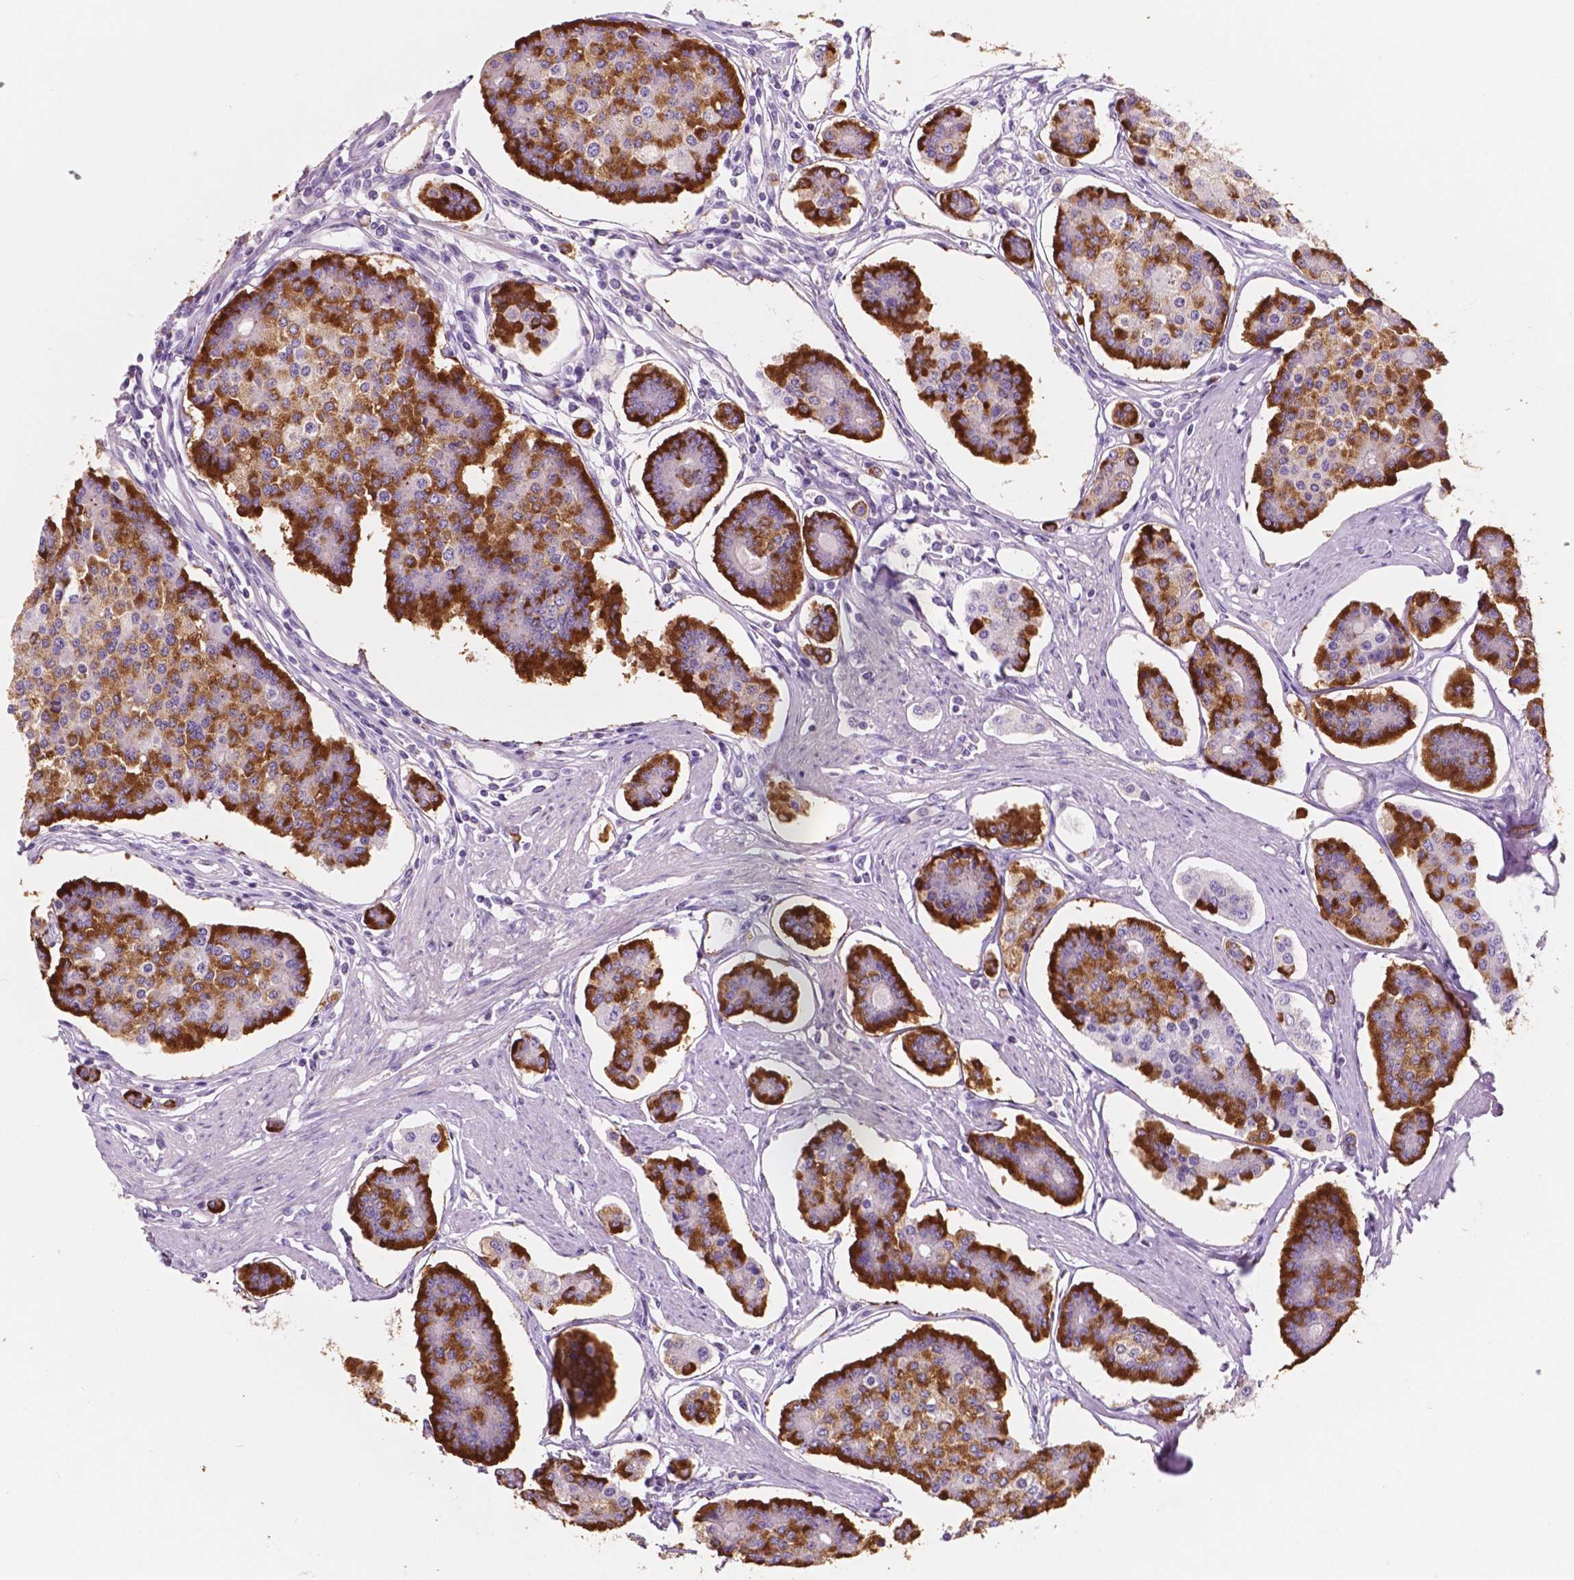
{"staining": {"intensity": "strong", "quantity": "25%-75%", "location": "cytoplasmic/membranous"}, "tissue": "carcinoid", "cell_type": "Tumor cells", "image_type": "cancer", "snomed": [{"axis": "morphology", "description": "Carcinoid, malignant, NOS"}, {"axis": "topography", "description": "Small intestine"}], "caption": "The micrograph shows a brown stain indicating the presence of a protein in the cytoplasmic/membranous of tumor cells in carcinoid (malignant).", "gene": "CUZD1", "patient": {"sex": "female", "age": 65}}